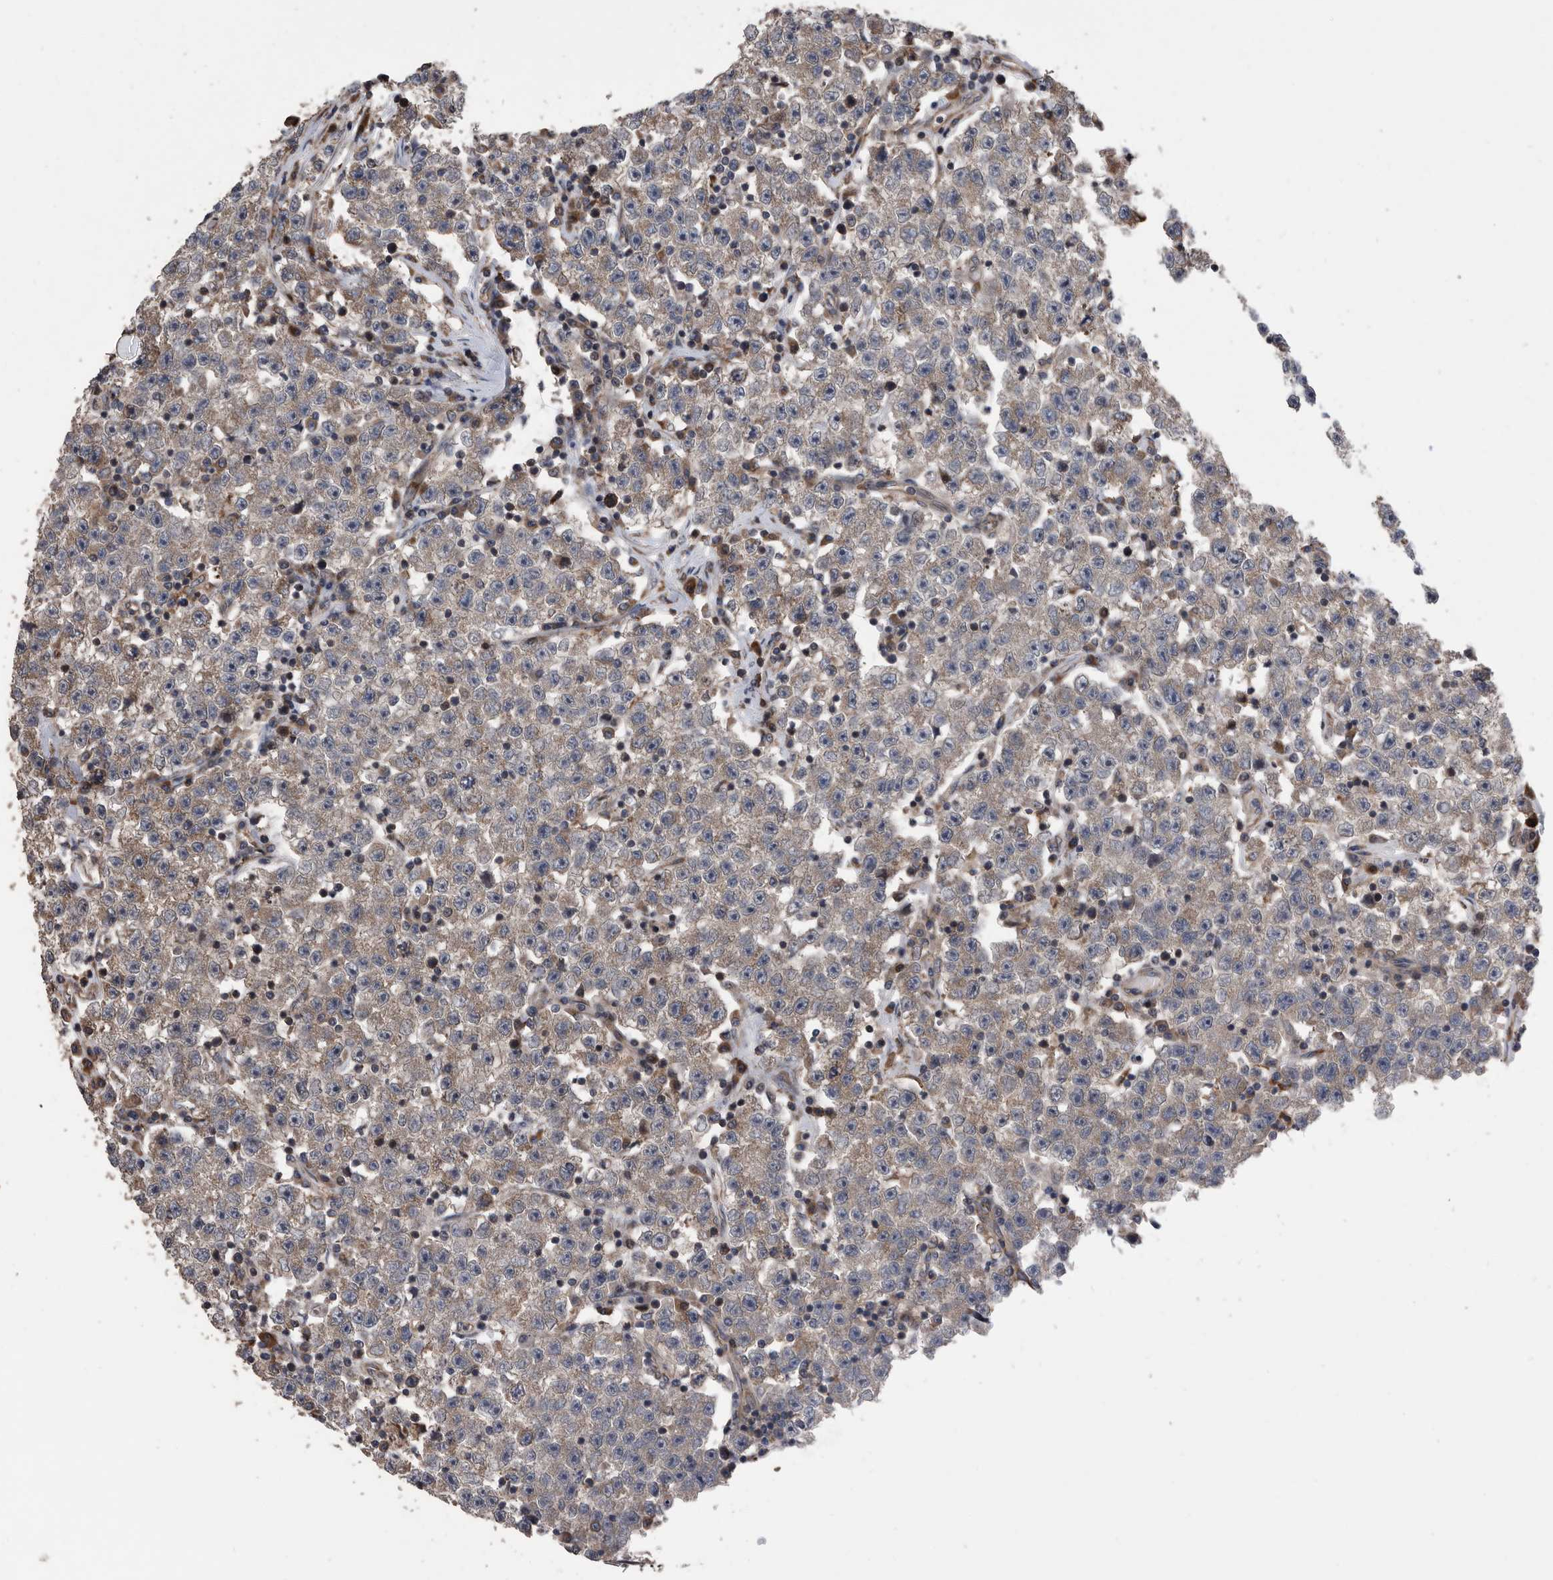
{"staining": {"intensity": "weak", "quantity": "<25%", "location": "cytoplasmic/membranous"}, "tissue": "testis cancer", "cell_type": "Tumor cells", "image_type": "cancer", "snomed": [{"axis": "morphology", "description": "Seminoma, NOS"}, {"axis": "topography", "description": "Testis"}], "caption": "Immunohistochemistry of human testis cancer (seminoma) demonstrates no positivity in tumor cells.", "gene": "SERINC2", "patient": {"sex": "male", "age": 22}}